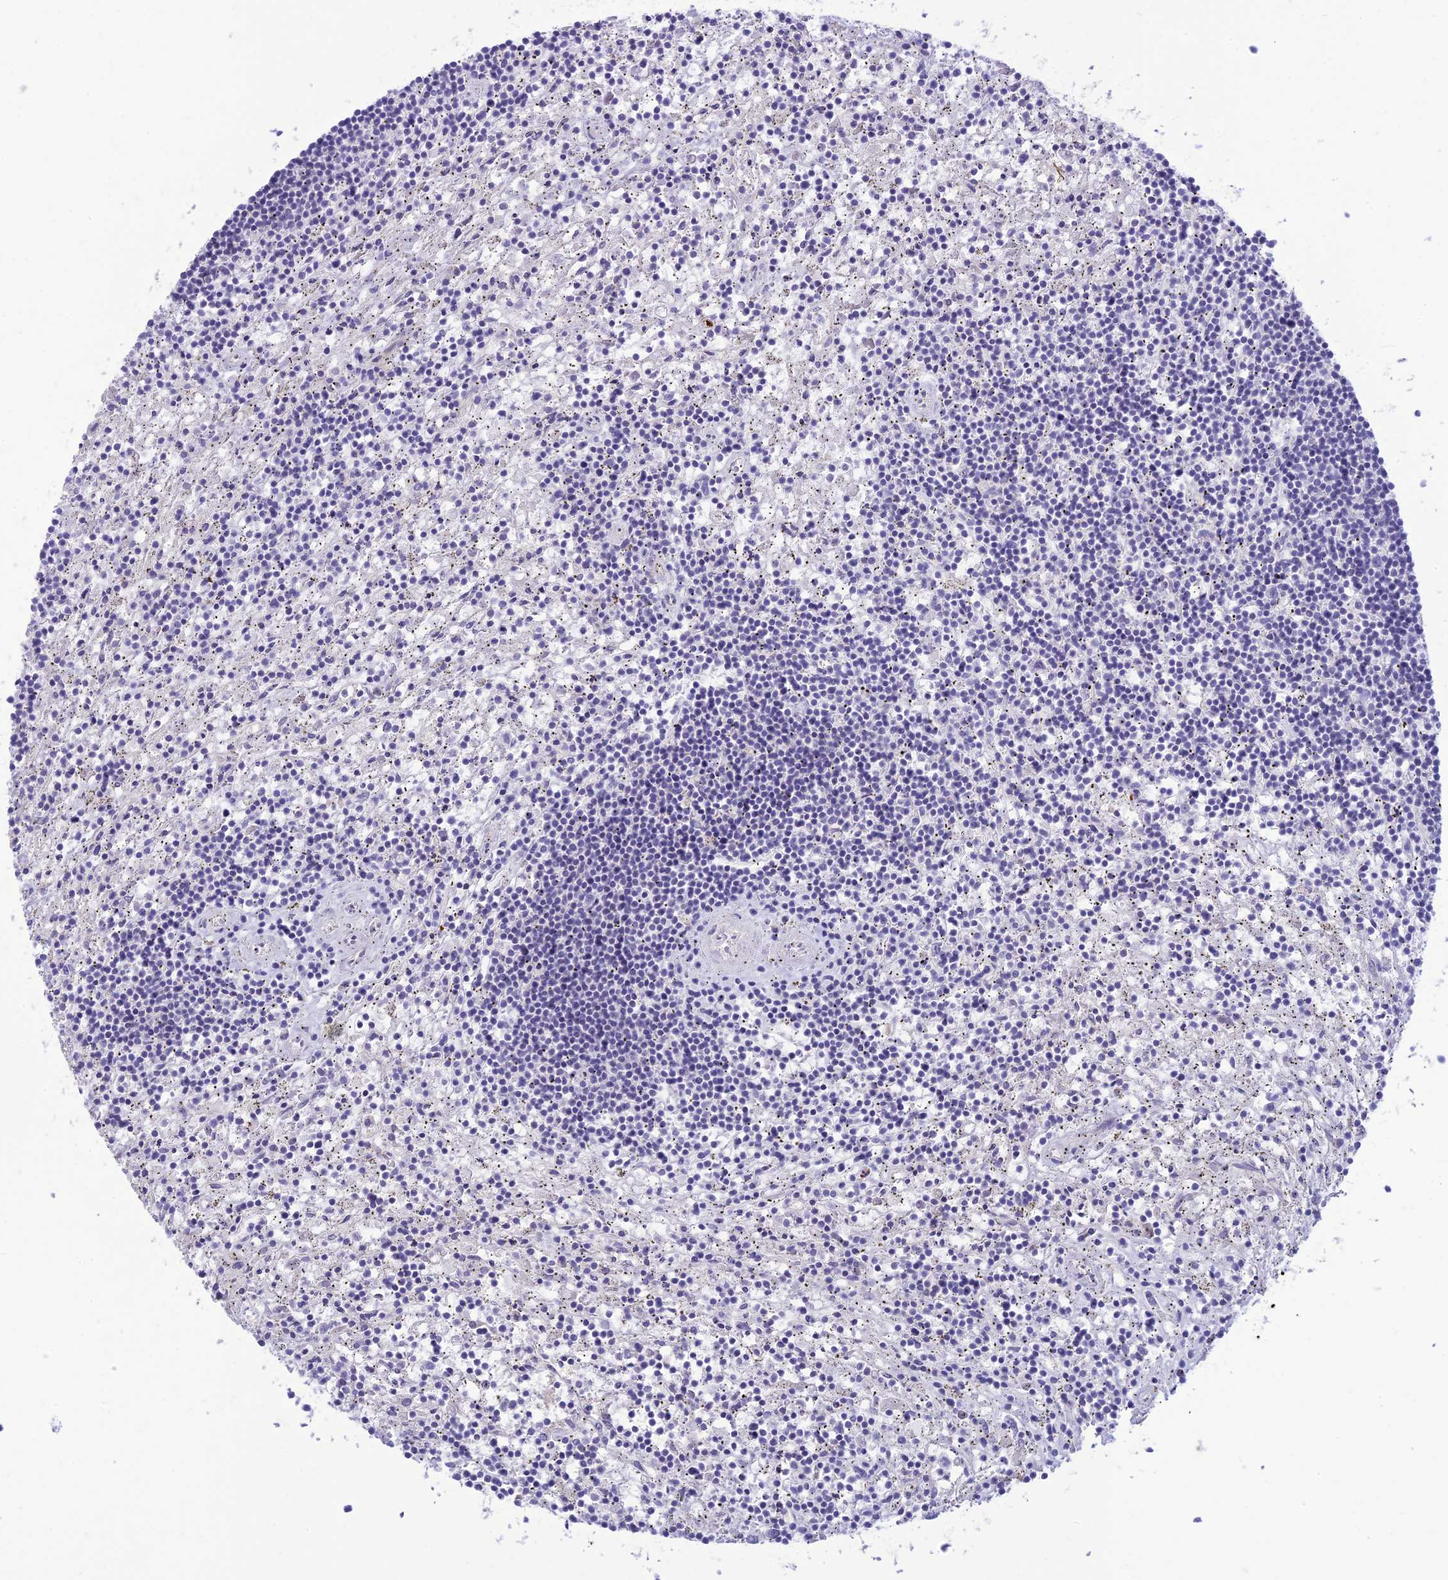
{"staining": {"intensity": "negative", "quantity": "none", "location": "none"}, "tissue": "lymphoma", "cell_type": "Tumor cells", "image_type": "cancer", "snomed": [{"axis": "morphology", "description": "Malignant lymphoma, non-Hodgkin's type, Low grade"}, {"axis": "topography", "description": "Spleen"}], "caption": "High magnification brightfield microscopy of low-grade malignant lymphoma, non-Hodgkin's type stained with DAB (brown) and counterstained with hematoxylin (blue): tumor cells show no significant staining. (DAB (3,3'-diaminobenzidine) immunohistochemistry (IHC) visualized using brightfield microscopy, high magnification).", "gene": "DHDH", "patient": {"sex": "male", "age": 76}}